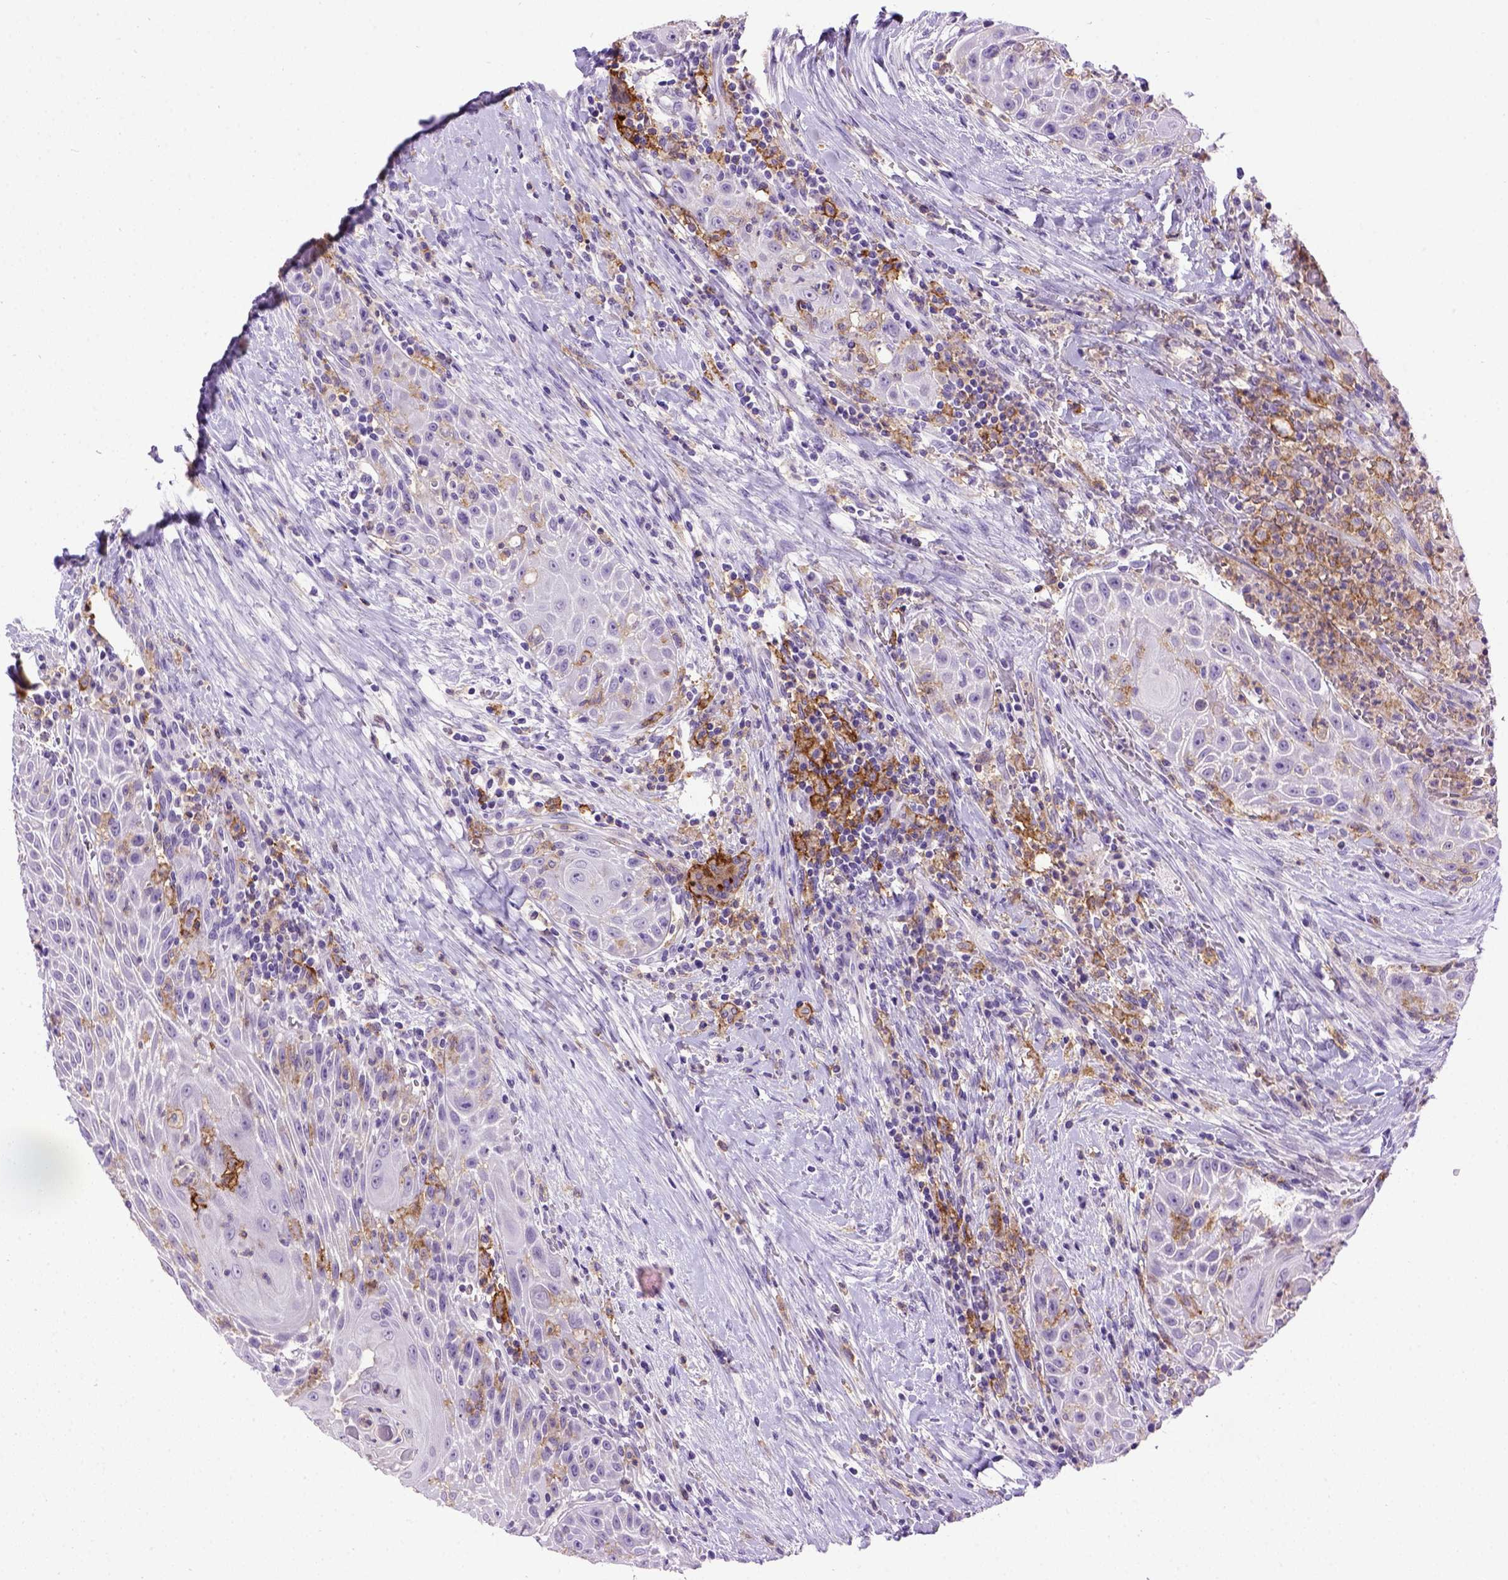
{"staining": {"intensity": "negative", "quantity": "none", "location": "none"}, "tissue": "head and neck cancer", "cell_type": "Tumor cells", "image_type": "cancer", "snomed": [{"axis": "morphology", "description": "Squamous cell carcinoma, NOS"}, {"axis": "topography", "description": "Head-Neck"}], "caption": "IHC photomicrograph of neoplastic tissue: head and neck cancer stained with DAB (3,3'-diaminobenzidine) shows no significant protein positivity in tumor cells.", "gene": "ITGAX", "patient": {"sex": "male", "age": 69}}